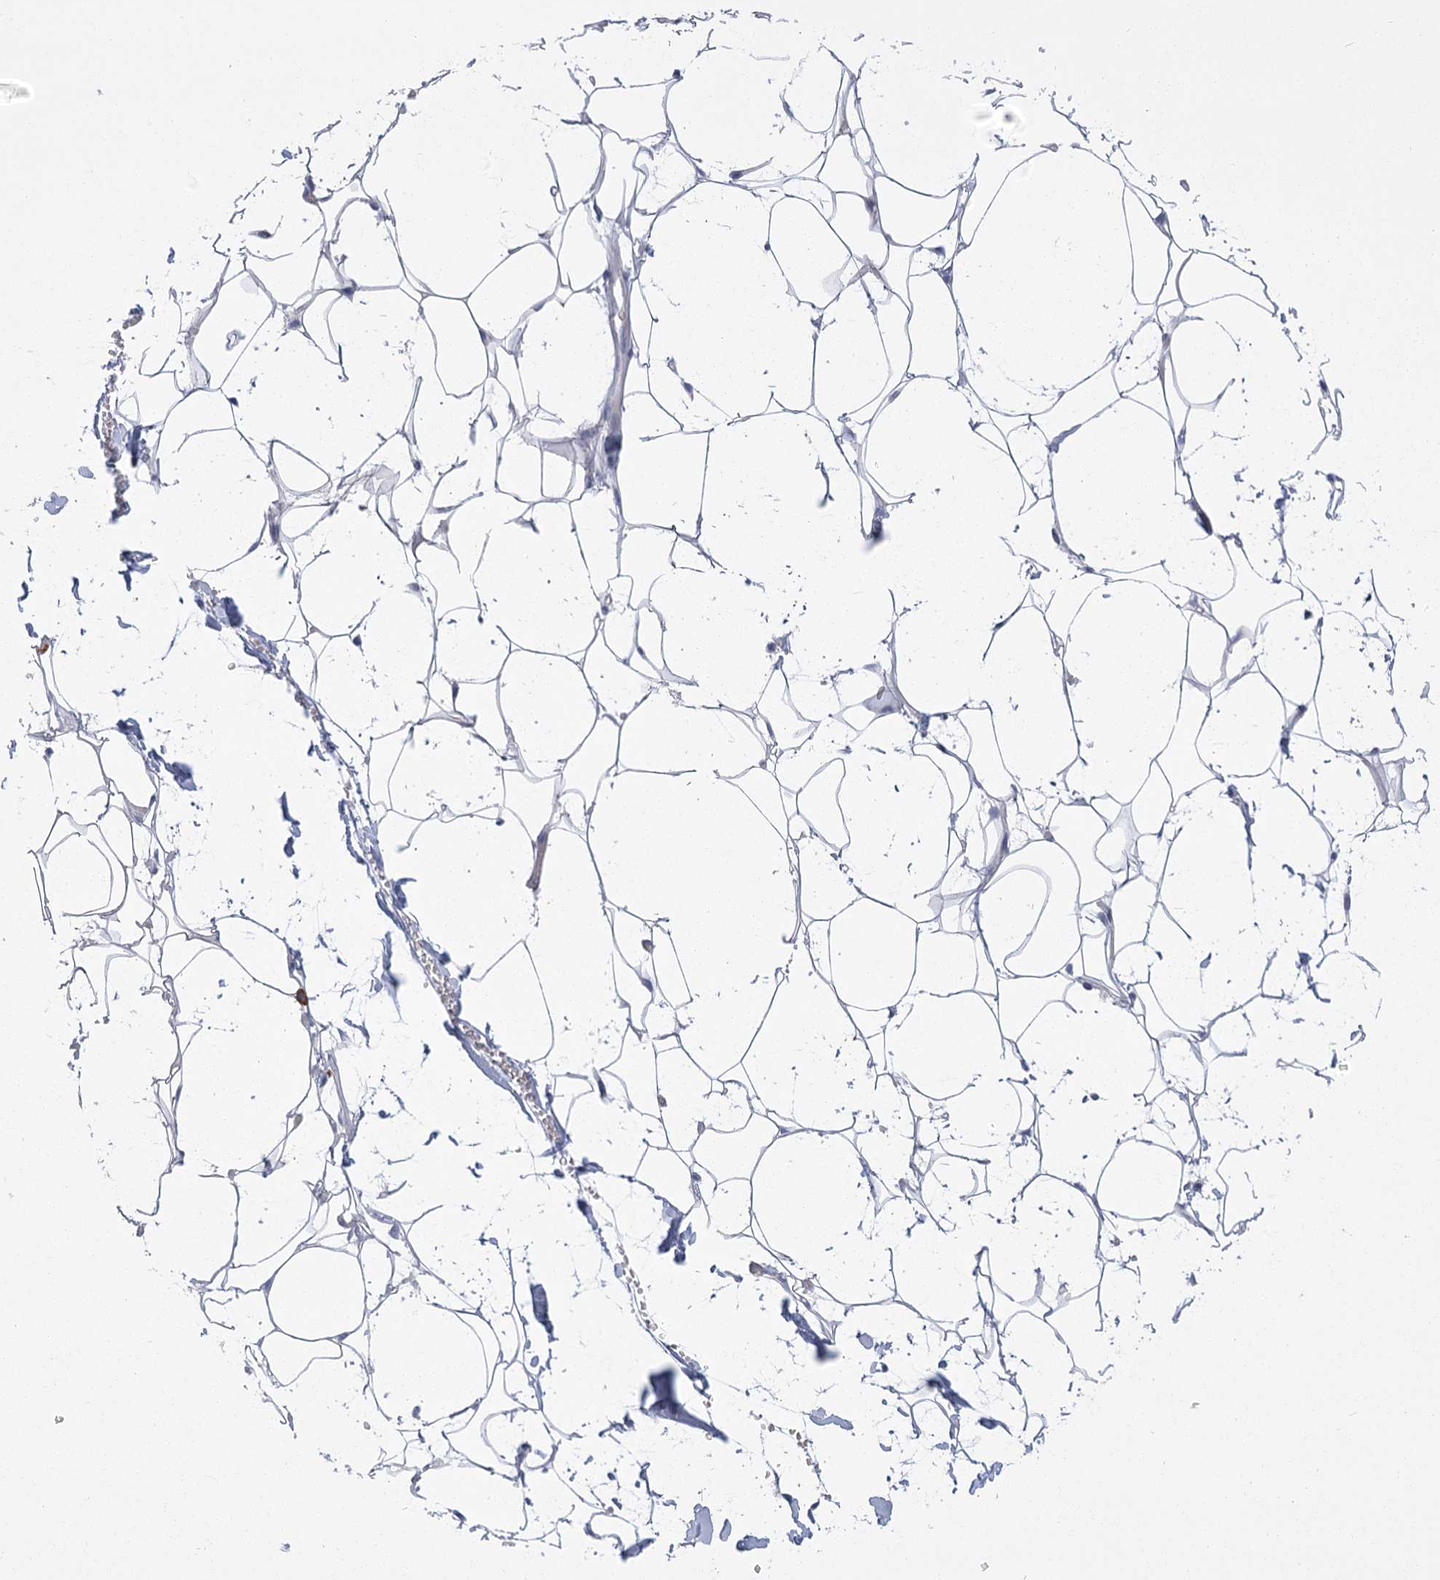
{"staining": {"intensity": "negative", "quantity": "none", "location": "none"}, "tissue": "adipose tissue", "cell_type": "Adipocytes", "image_type": "normal", "snomed": [{"axis": "morphology", "description": "Normal tissue, NOS"}, {"axis": "topography", "description": "Breast"}], "caption": "The image displays no significant positivity in adipocytes of adipose tissue.", "gene": "FAM76B", "patient": {"sex": "female", "age": 26}}